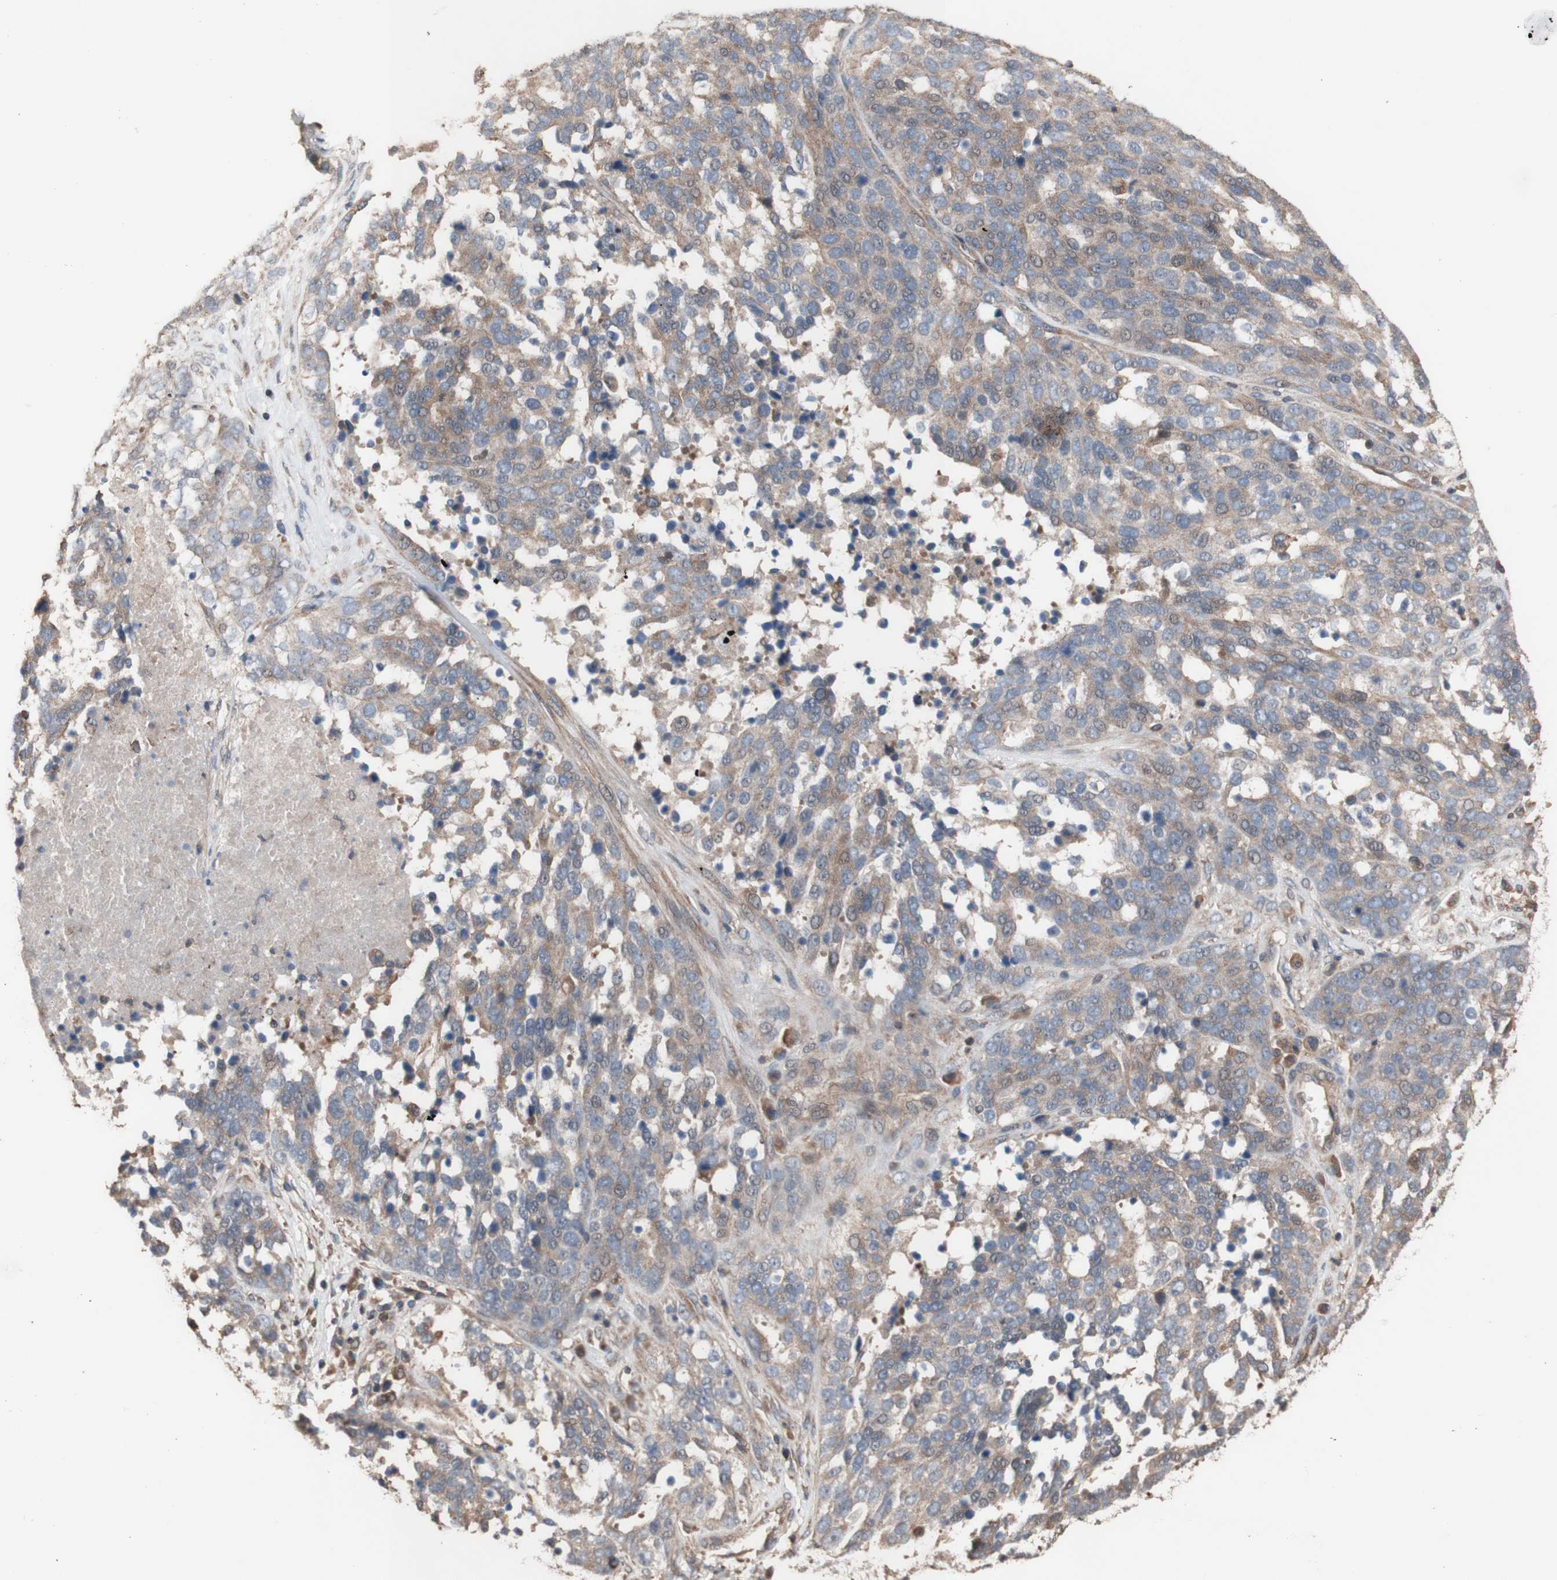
{"staining": {"intensity": "weak", "quantity": ">75%", "location": "cytoplasmic/membranous"}, "tissue": "ovarian cancer", "cell_type": "Tumor cells", "image_type": "cancer", "snomed": [{"axis": "morphology", "description": "Cystadenocarcinoma, serous, NOS"}, {"axis": "topography", "description": "Ovary"}], "caption": "Immunohistochemistry of human ovarian serous cystadenocarcinoma displays low levels of weak cytoplasmic/membranous staining in approximately >75% of tumor cells. (brown staining indicates protein expression, while blue staining denotes nuclei).", "gene": "COPB1", "patient": {"sex": "female", "age": 44}}